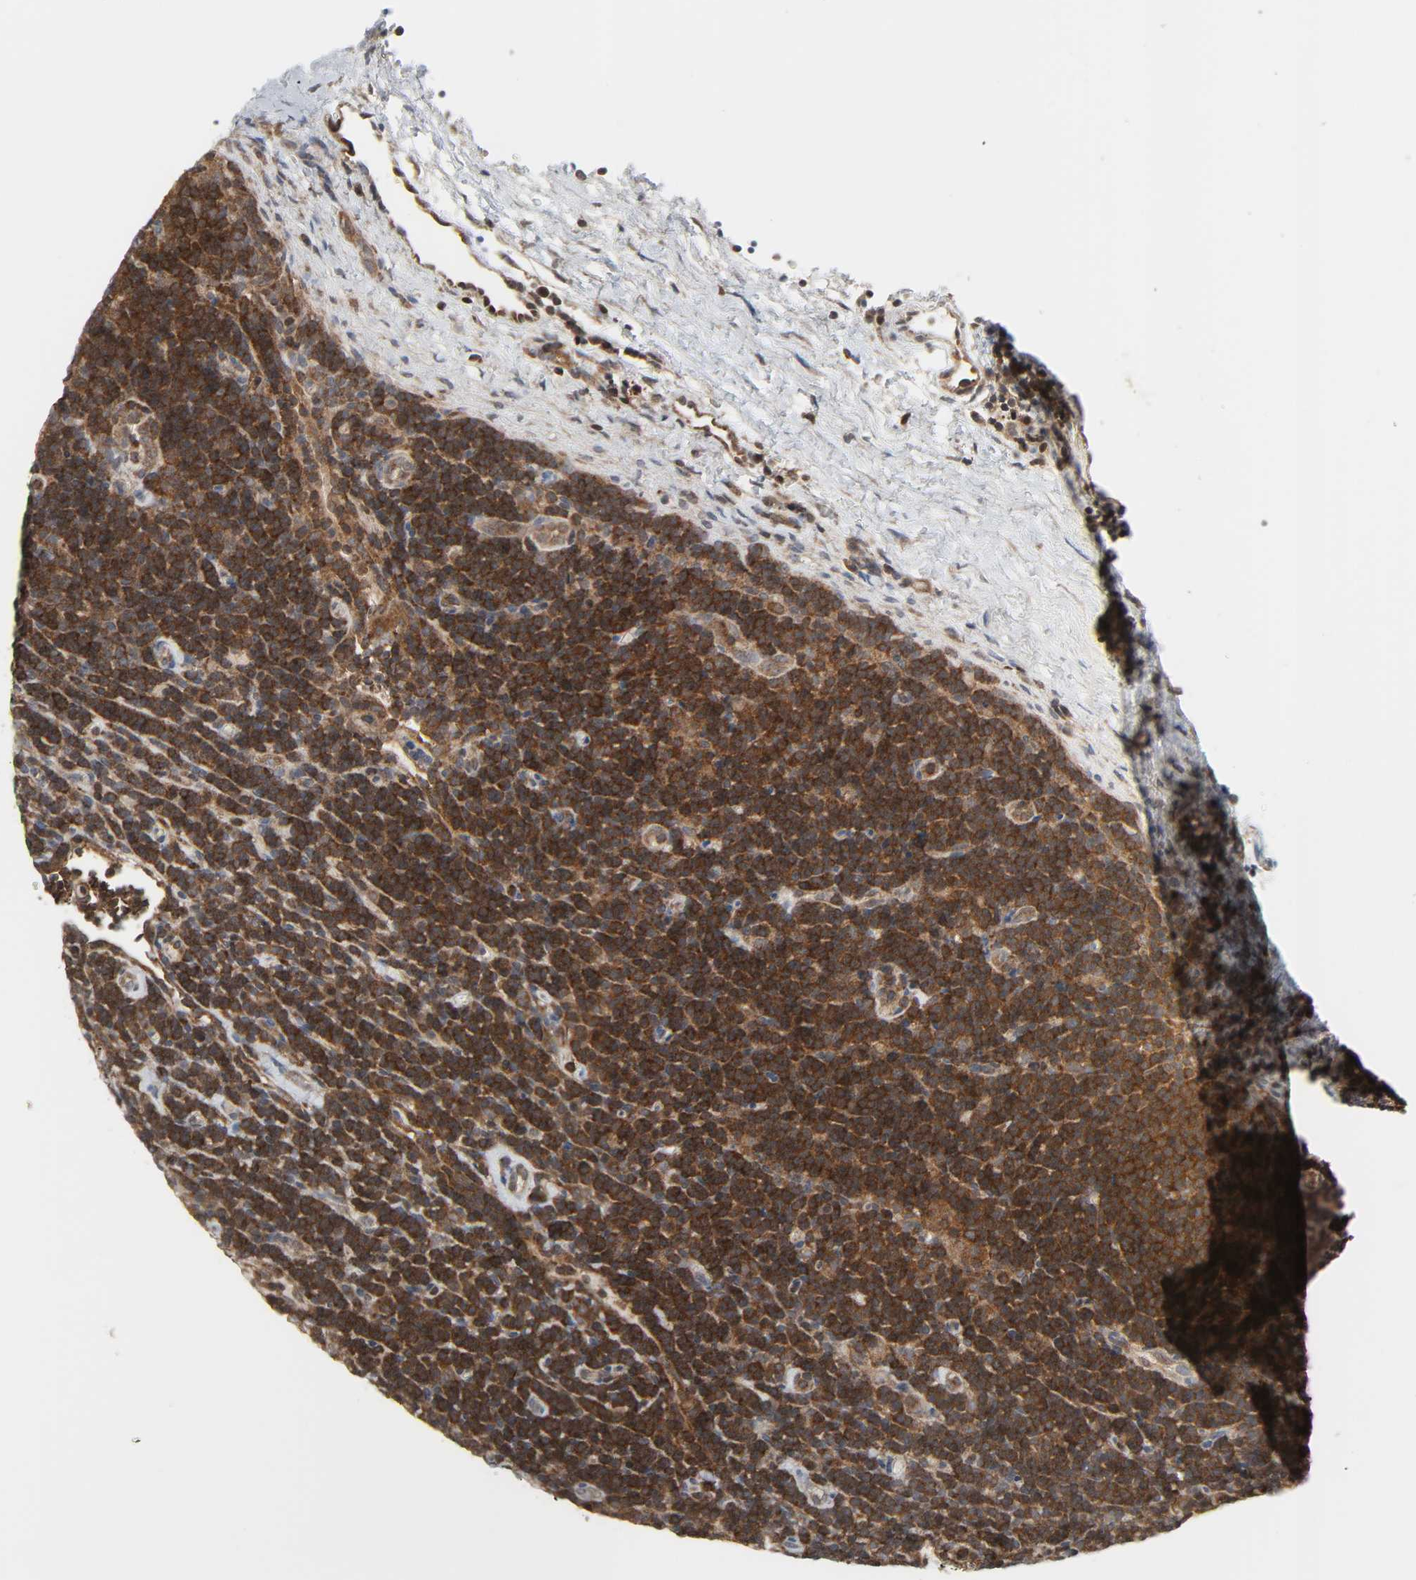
{"staining": {"intensity": "strong", "quantity": ">75%", "location": "cytoplasmic/membranous"}, "tissue": "lymphoma", "cell_type": "Tumor cells", "image_type": "cancer", "snomed": [{"axis": "morphology", "description": "Malignant lymphoma, non-Hodgkin's type, Low grade"}, {"axis": "topography", "description": "Lymph node"}], "caption": "Lymphoma stained for a protein exhibits strong cytoplasmic/membranous positivity in tumor cells.", "gene": "GSK3A", "patient": {"sex": "male", "age": 70}}